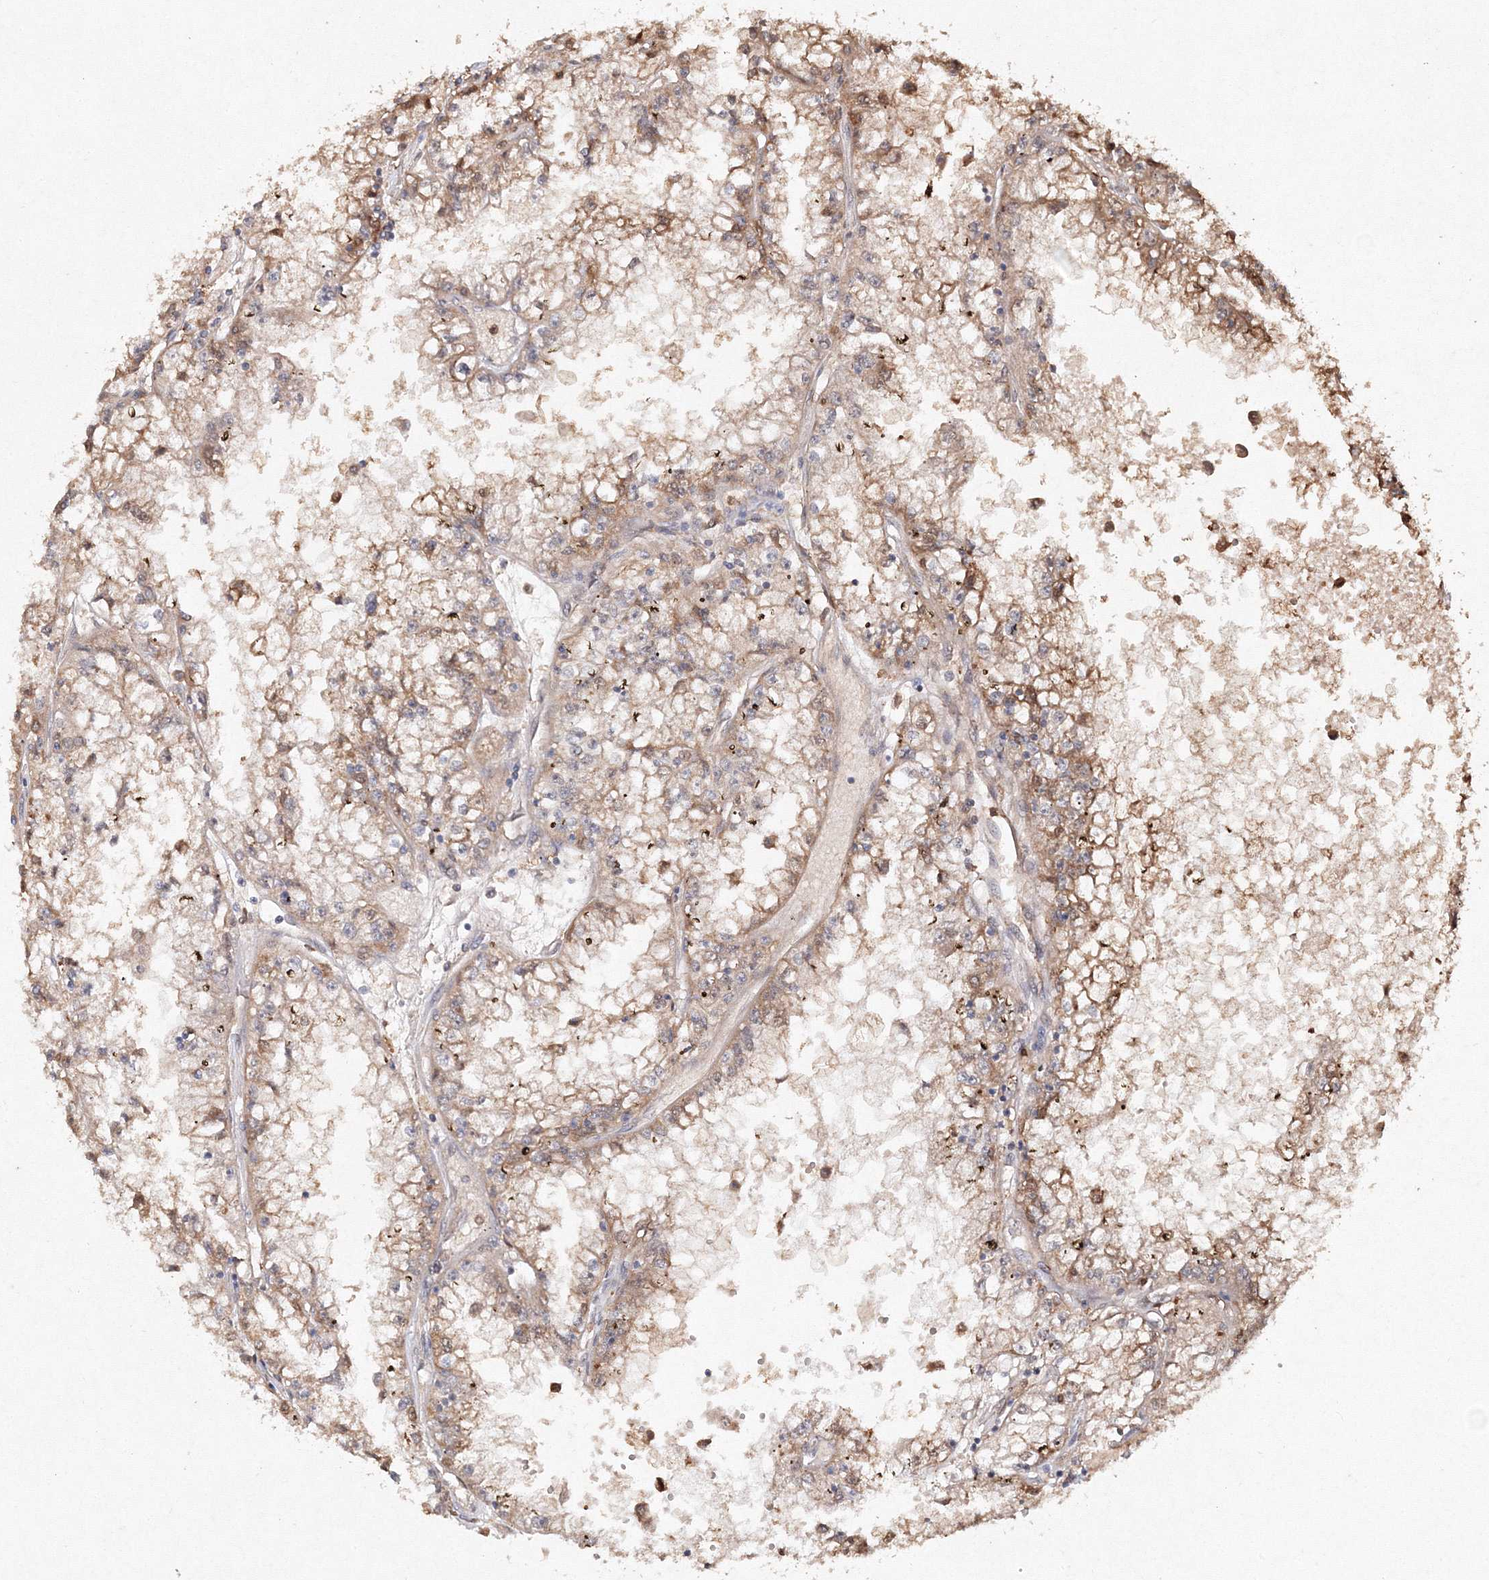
{"staining": {"intensity": "weak", "quantity": "25%-75%", "location": "cytoplasmic/membranous"}, "tissue": "renal cancer", "cell_type": "Tumor cells", "image_type": "cancer", "snomed": [{"axis": "morphology", "description": "Adenocarcinoma, NOS"}, {"axis": "topography", "description": "Kidney"}], "caption": "IHC image of neoplastic tissue: human renal adenocarcinoma stained using IHC displays low levels of weak protein expression localized specifically in the cytoplasmic/membranous of tumor cells, appearing as a cytoplasmic/membranous brown color.", "gene": "S100A11", "patient": {"sex": "male", "age": 56}}